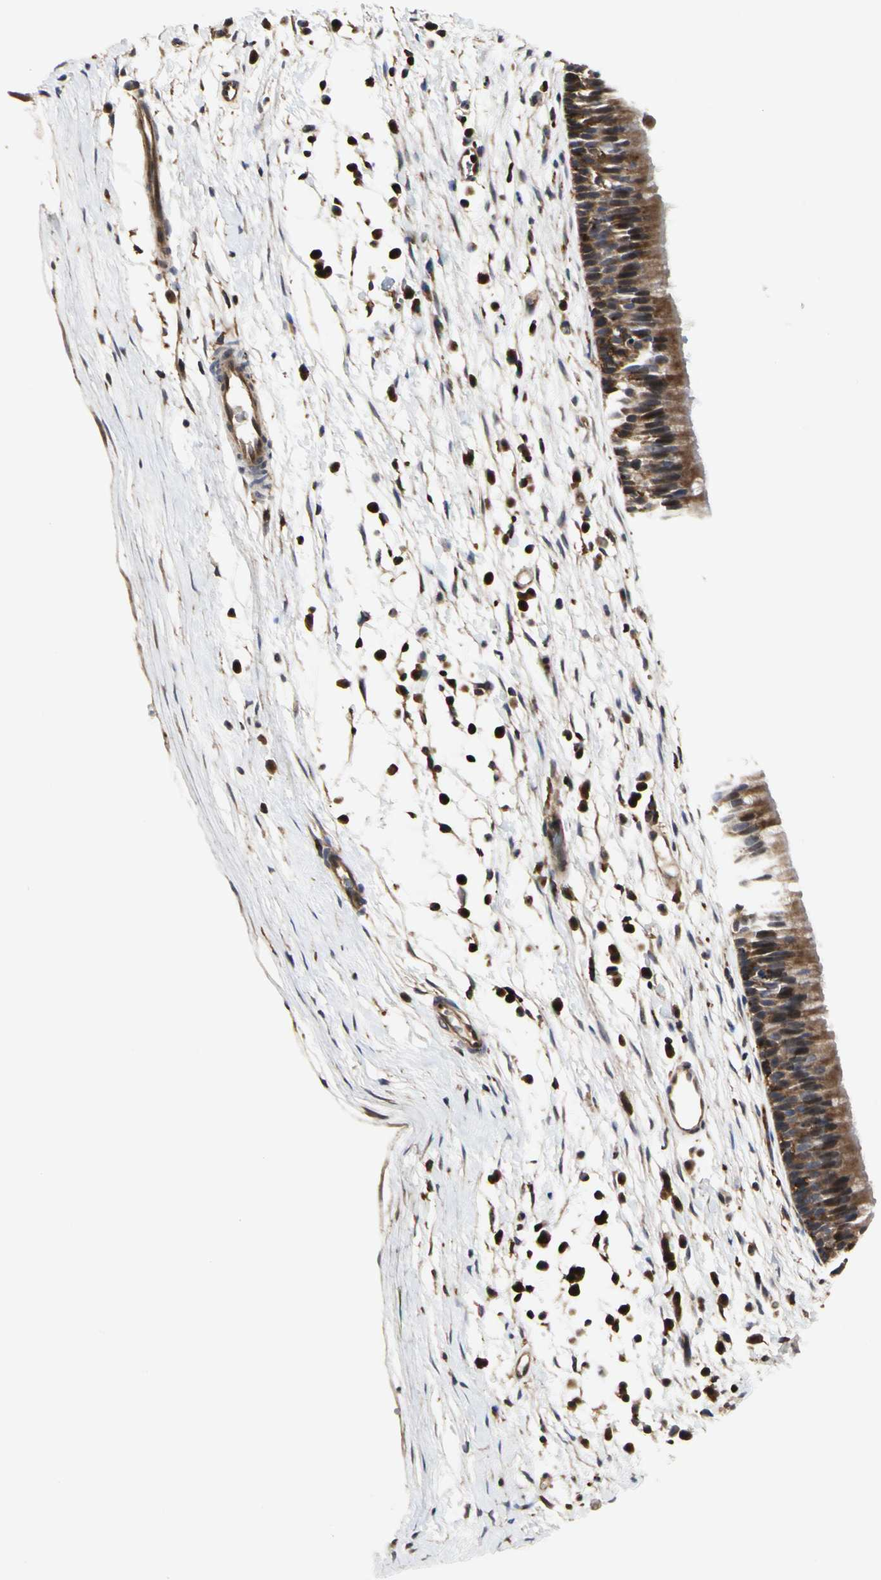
{"staining": {"intensity": "moderate", "quantity": ">75%", "location": "cytoplasmic/membranous"}, "tissue": "nasopharynx", "cell_type": "Respiratory epithelial cells", "image_type": "normal", "snomed": [{"axis": "morphology", "description": "Normal tissue, NOS"}, {"axis": "topography", "description": "Nasopharynx"}], "caption": "Immunohistochemical staining of normal human nasopharynx exhibits >75% levels of moderate cytoplasmic/membranous protein staining in approximately >75% of respiratory epithelial cells. (Stains: DAB in brown, nuclei in blue, Microscopy: brightfield microscopy at high magnification).", "gene": "NAPG", "patient": {"sex": "male", "age": 13}}